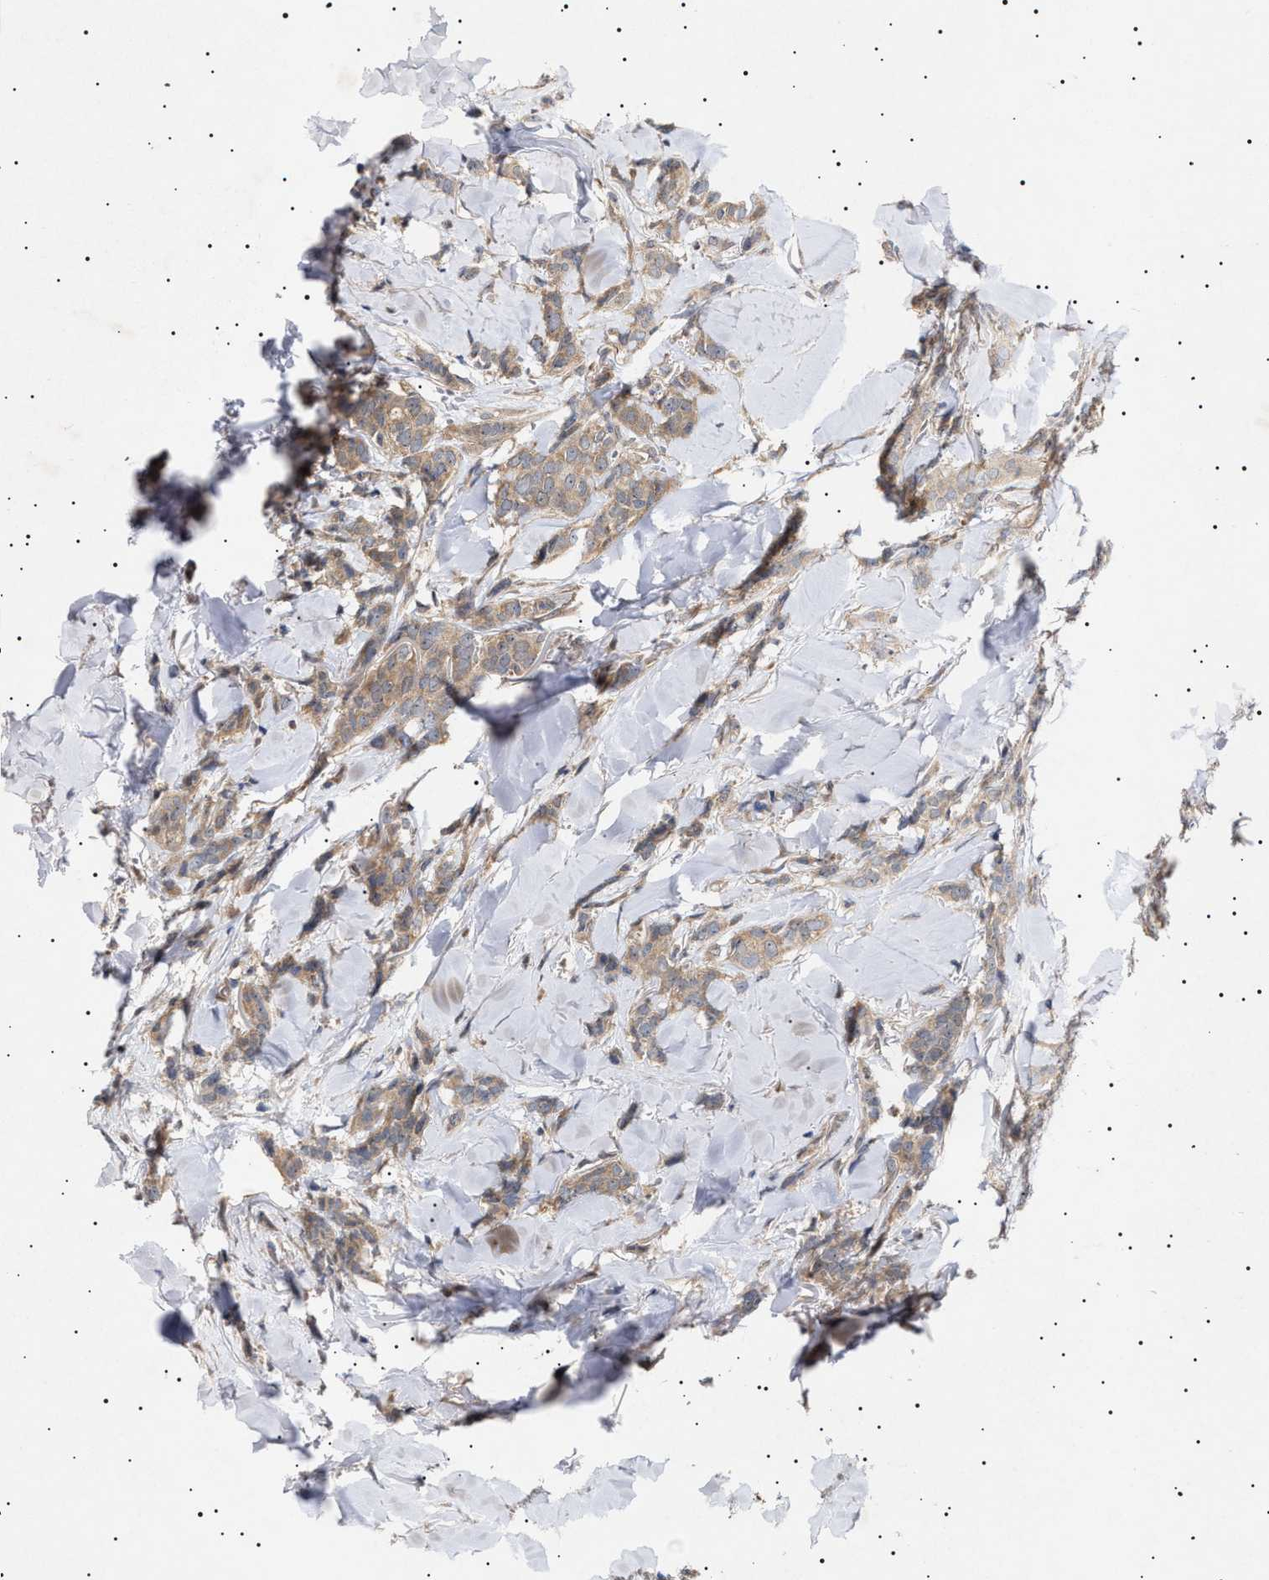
{"staining": {"intensity": "moderate", "quantity": ">75%", "location": "cytoplasmic/membranous"}, "tissue": "breast cancer", "cell_type": "Tumor cells", "image_type": "cancer", "snomed": [{"axis": "morphology", "description": "Lobular carcinoma"}, {"axis": "topography", "description": "Skin"}, {"axis": "topography", "description": "Breast"}], "caption": "This is an image of IHC staining of breast cancer (lobular carcinoma), which shows moderate expression in the cytoplasmic/membranous of tumor cells.", "gene": "NPLOC4", "patient": {"sex": "female", "age": 46}}